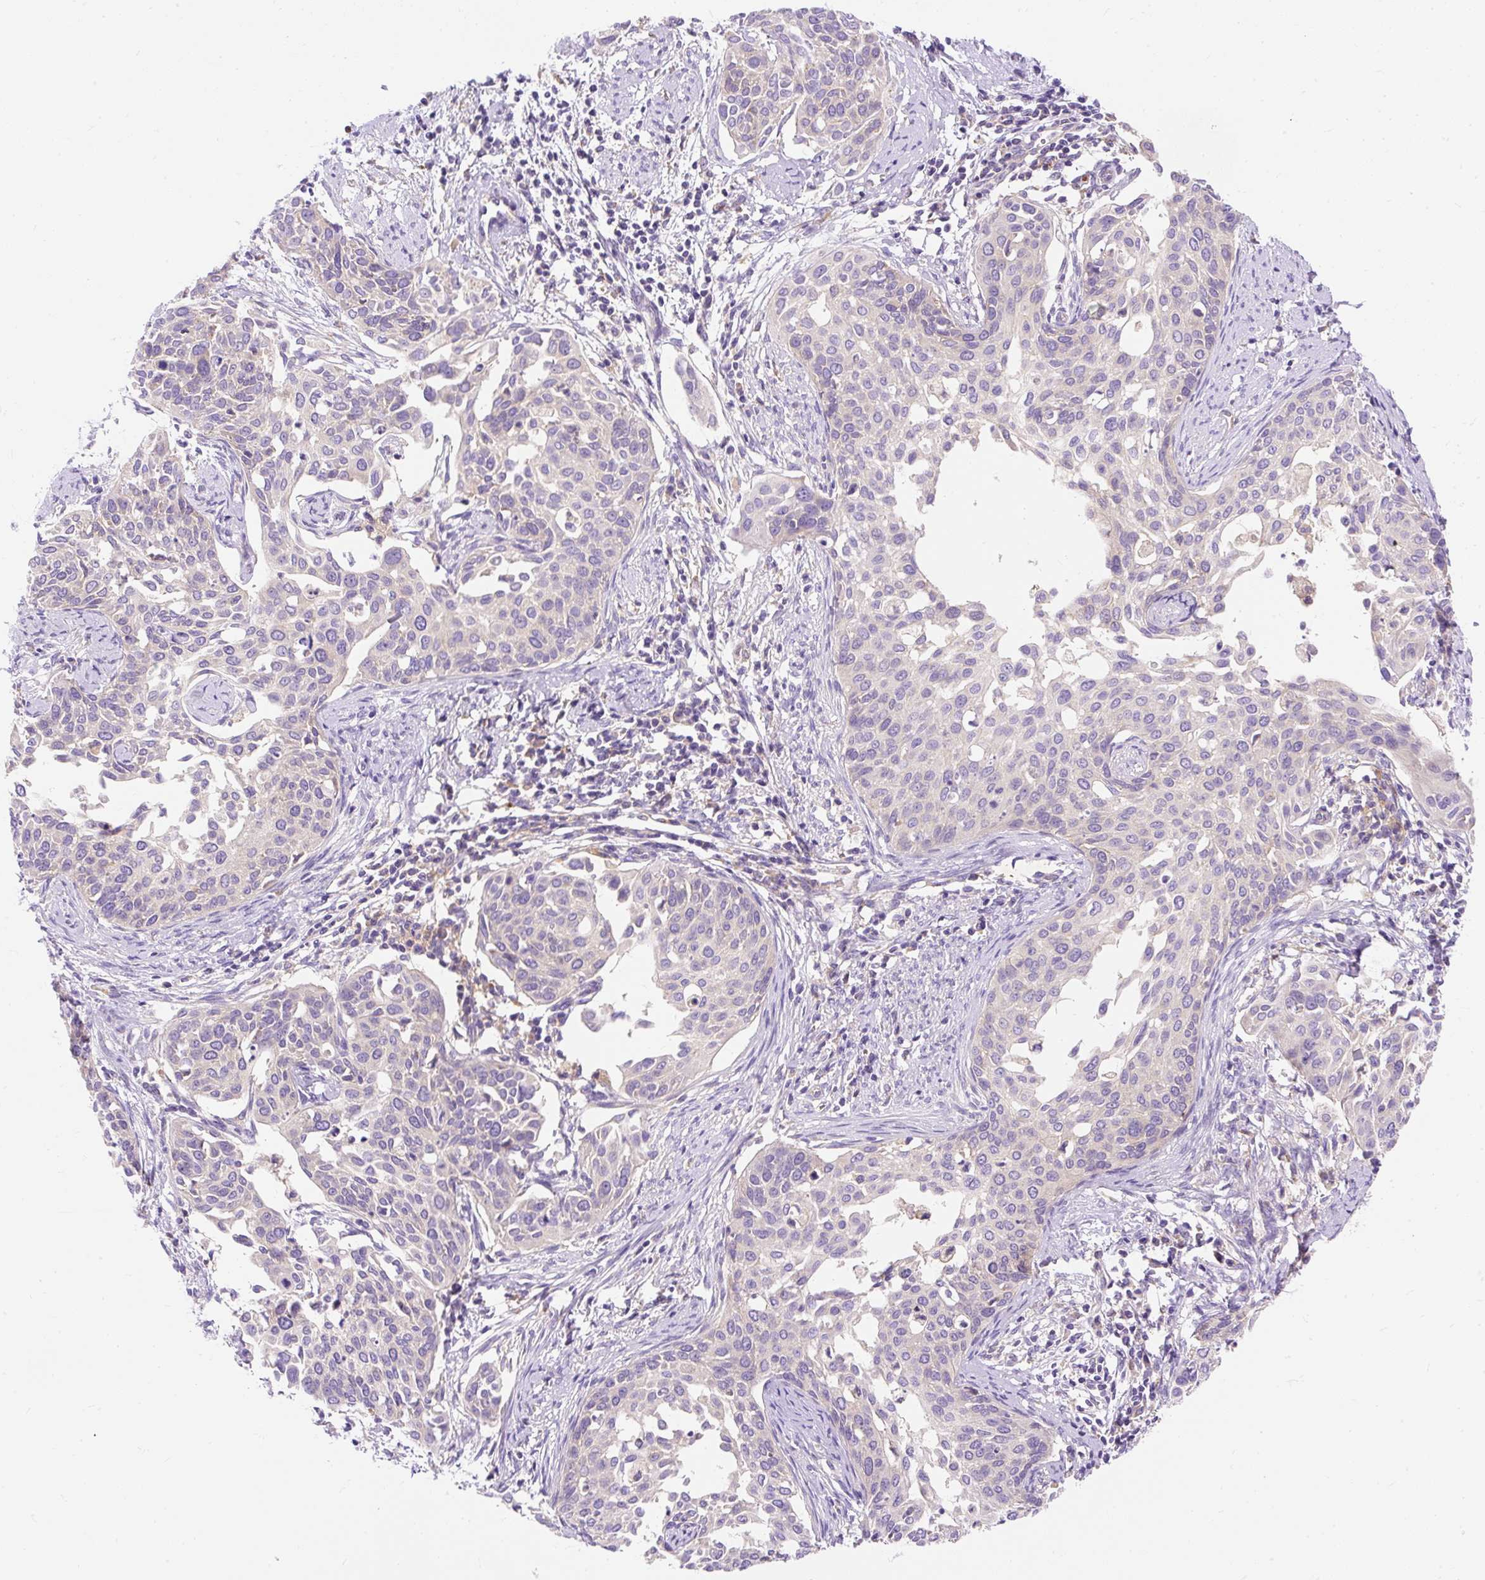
{"staining": {"intensity": "negative", "quantity": "none", "location": "none"}, "tissue": "cervical cancer", "cell_type": "Tumor cells", "image_type": "cancer", "snomed": [{"axis": "morphology", "description": "Squamous cell carcinoma, NOS"}, {"axis": "topography", "description": "Cervix"}], "caption": "An IHC micrograph of cervical squamous cell carcinoma is shown. There is no staining in tumor cells of cervical squamous cell carcinoma. The staining was performed using DAB to visualize the protein expression in brown, while the nuclei were stained in blue with hematoxylin (Magnification: 20x).", "gene": "OR4K15", "patient": {"sex": "female", "age": 44}}